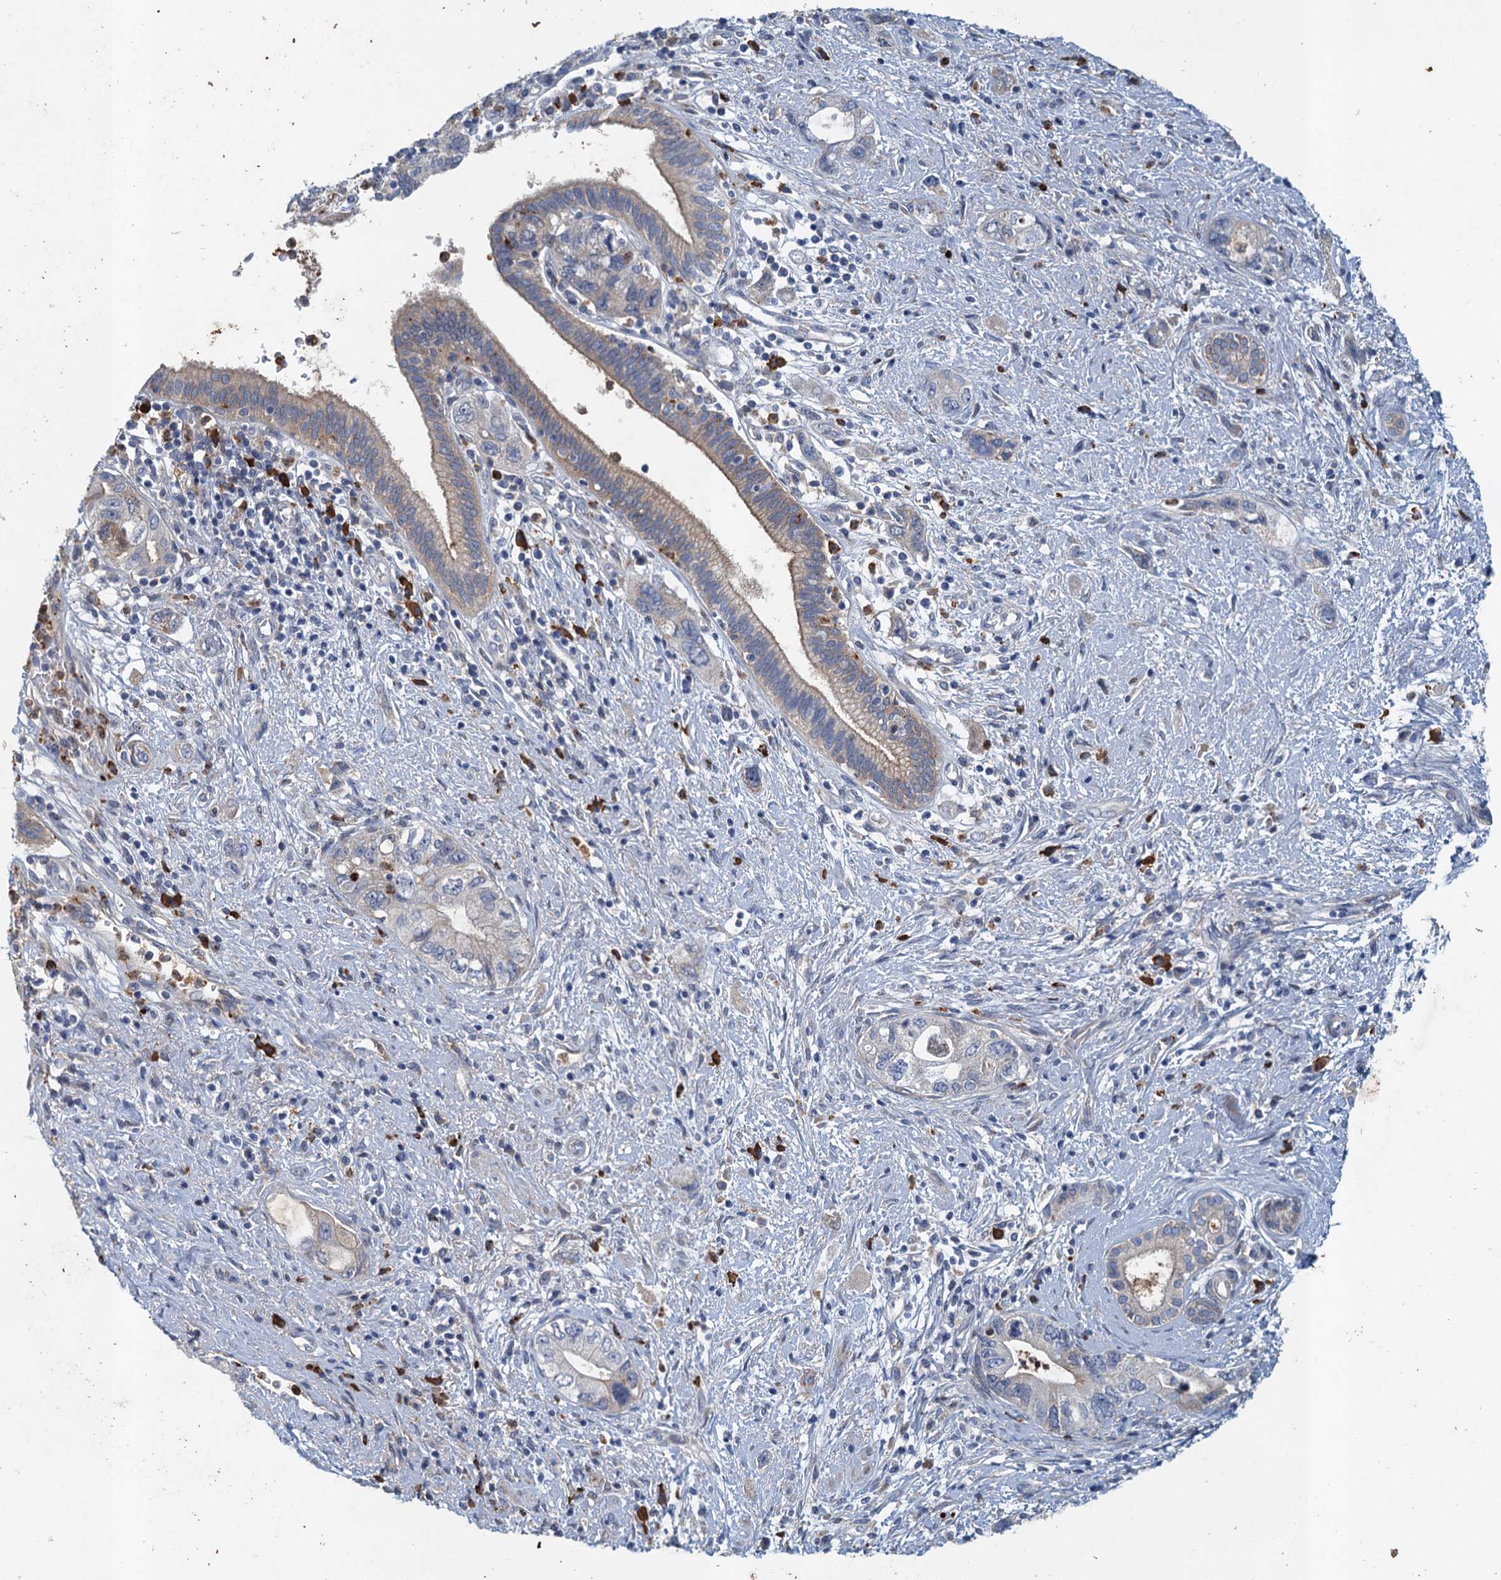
{"staining": {"intensity": "negative", "quantity": "none", "location": "none"}, "tissue": "pancreatic cancer", "cell_type": "Tumor cells", "image_type": "cancer", "snomed": [{"axis": "morphology", "description": "Adenocarcinoma, NOS"}, {"axis": "topography", "description": "Pancreas"}], "caption": "Immunohistochemistry image of pancreatic adenocarcinoma stained for a protein (brown), which displays no staining in tumor cells.", "gene": "TPCN1", "patient": {"sex": "female", "age": 73}}